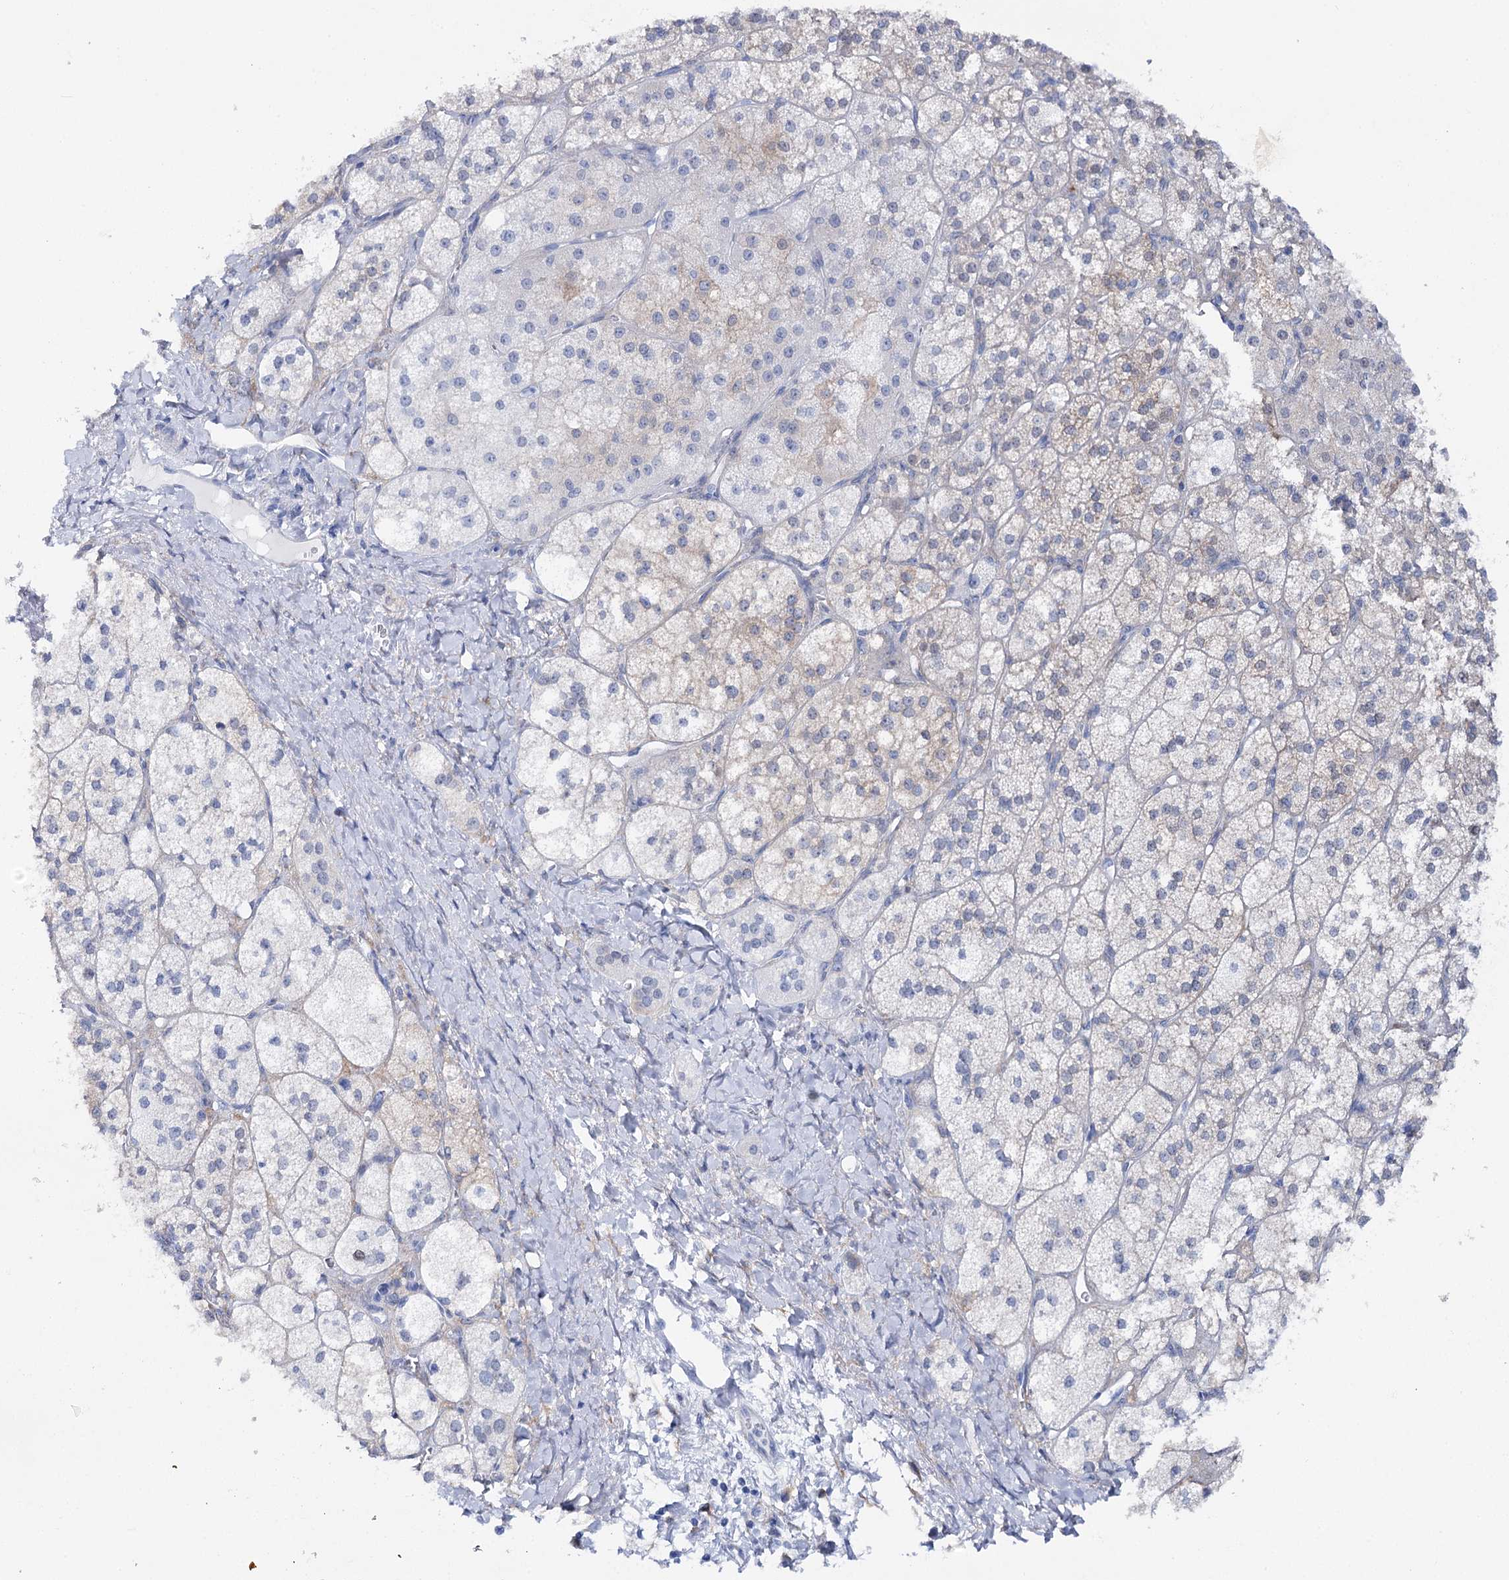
{"staining": {"intensity": "weak", "quantity": "25%-75%", "location": "cytoplasmic/membranous,nuclear"}, "tissue": "adrenal gland", "cell_type": "Glandular cells", "image_type": "normal", "snomed": [{"axis": "morphology", "description": "Normal tissue, NOS"}, {"axis": "topography", "description": "Adrenal gland"}], "caption": "An image showing weak cytoplasmic/membranous,nuclear staining in about 25%-75% of glandular cells in unremarkable adrenal gland, as visualized by brown immunohistochemical staining.", "gene": "UGDH", "patient": {"sex": "male", "age": 61}}